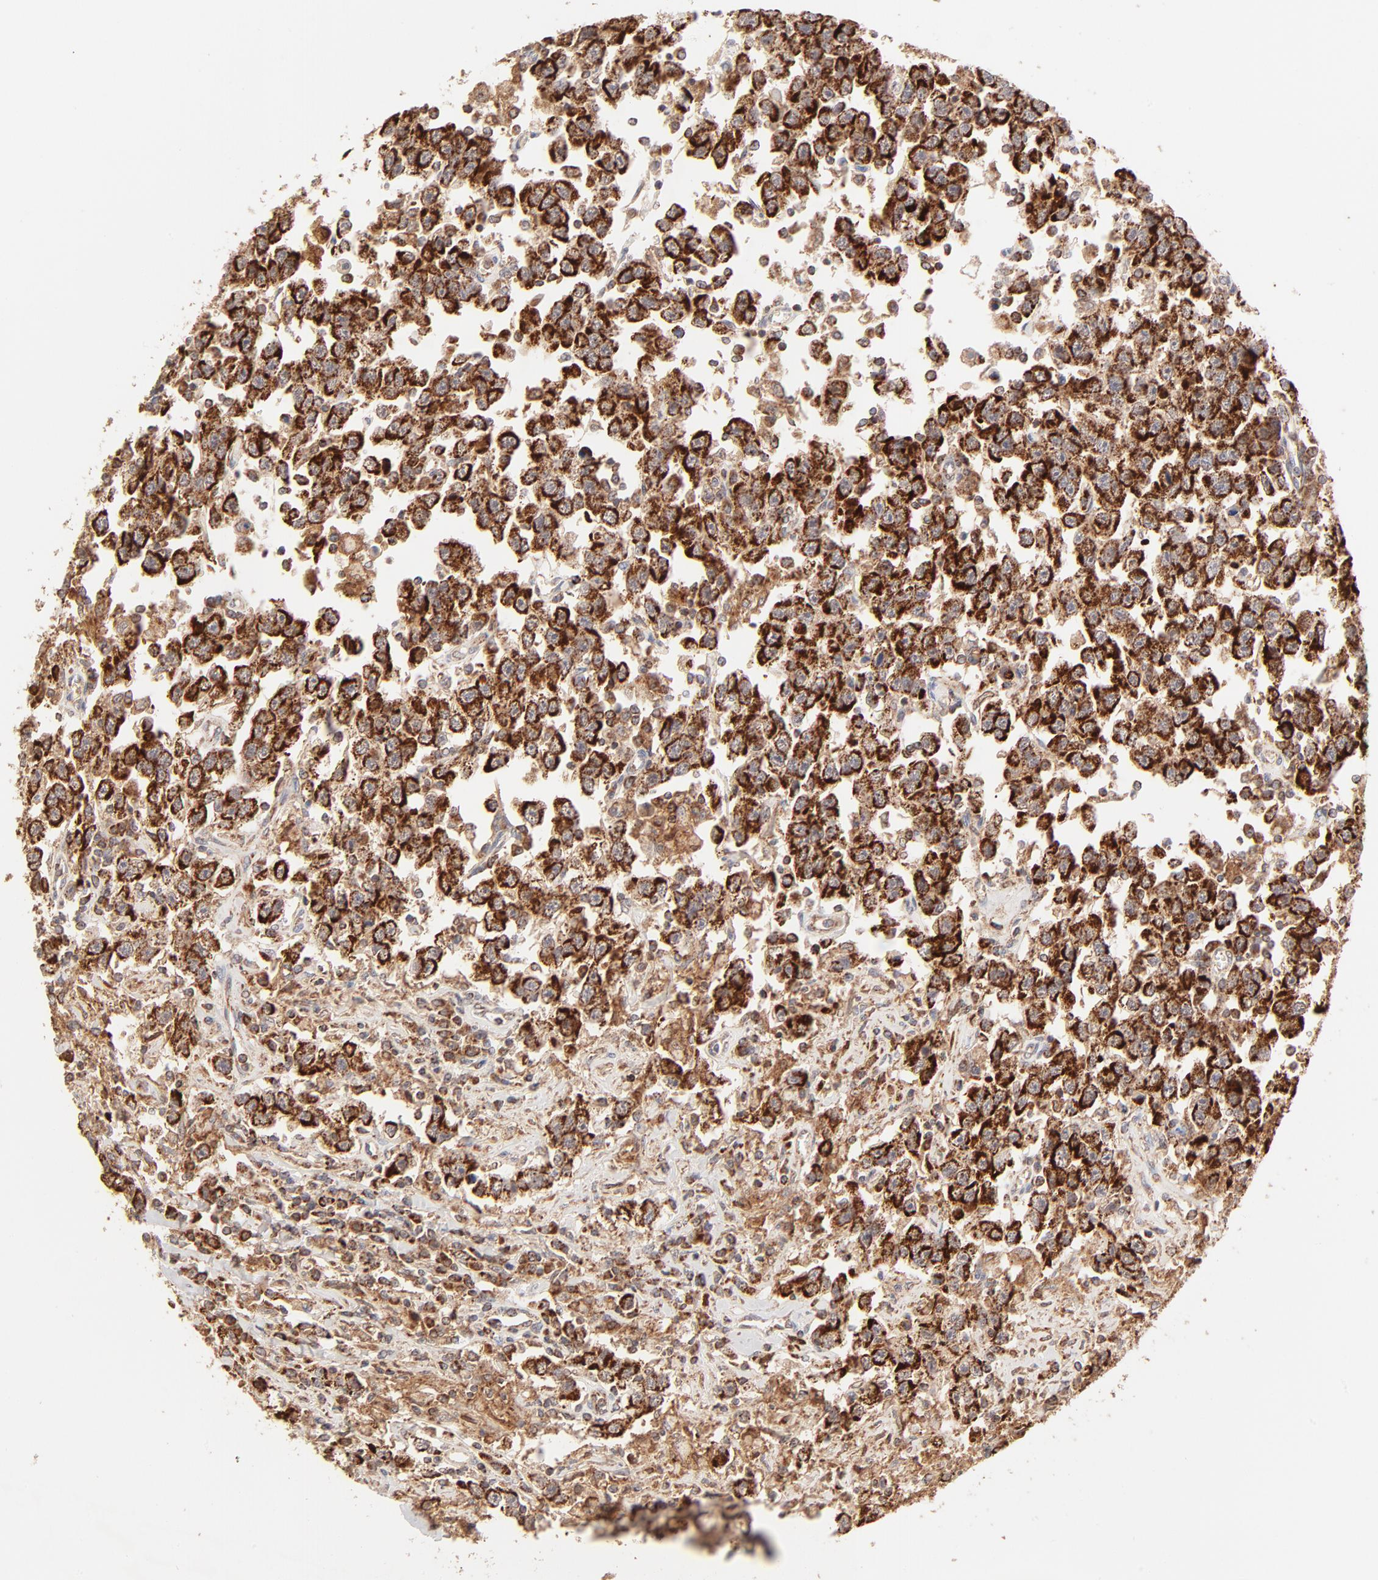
{"staining": {"intensity": "strong", "quantity": ">75%", "location": "cytoplasmic/membranous"}, "tissue": "testis cancer", "cell_type": "Tumor cells", "image_type": "cancer", "snomed": [{"axis": "morphology", "description": "Seminoma, NOS"}, {"axis": "topography", "description": "Testis"}], "caption": "This is an image of immunohistochemistry (IHC) staining of testis cancer (seminoma), which shows strong staining in the cytoplasmic/membranous of tumor cells.", "gene": "CSPG4", "patient": {"sex": "male", "age": 41}}